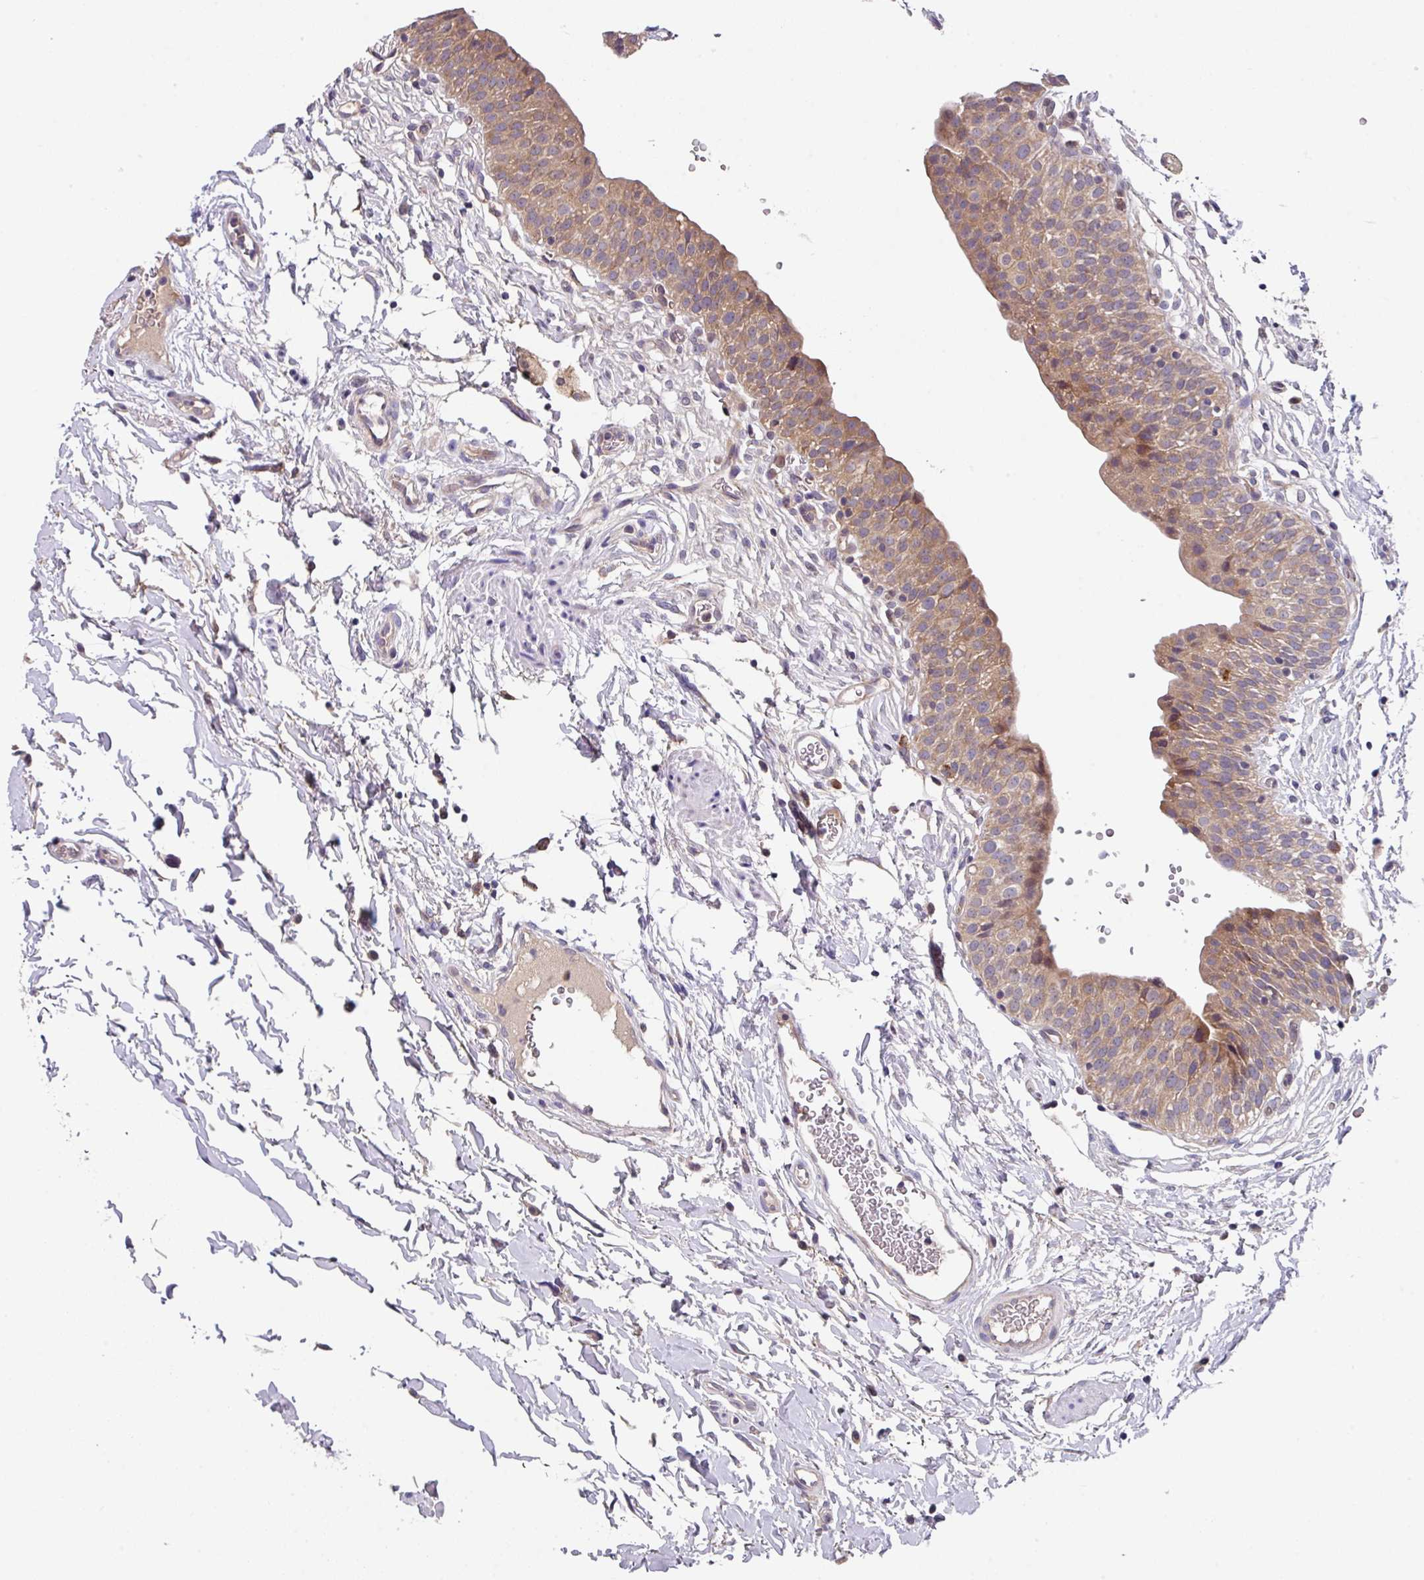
{"staining": {"intensity": "moderate", "quantity": ">75%", "location": "cytoplasmic/membranous"}, "tissue": "urinary bladder", "cell_type": "Urothelial cells", "image_type": "normal", "snomed": [{"axis": "morphology", "description": "Normal tissue, NOS"}, {"axis": "topography", "description": "Urinary bladder"}, {"axis": "topography", "description": "Peripheral nerve tissue"}], "caption": "An image showing moderate cytoplasmic/membranous staining in approximately >75% of urothelial cells in normal urinary bladder, as visualized by brown immunohistochemical staining.", "gene": "EIF4B", "patient": {"sex": "male", "age": 55}}